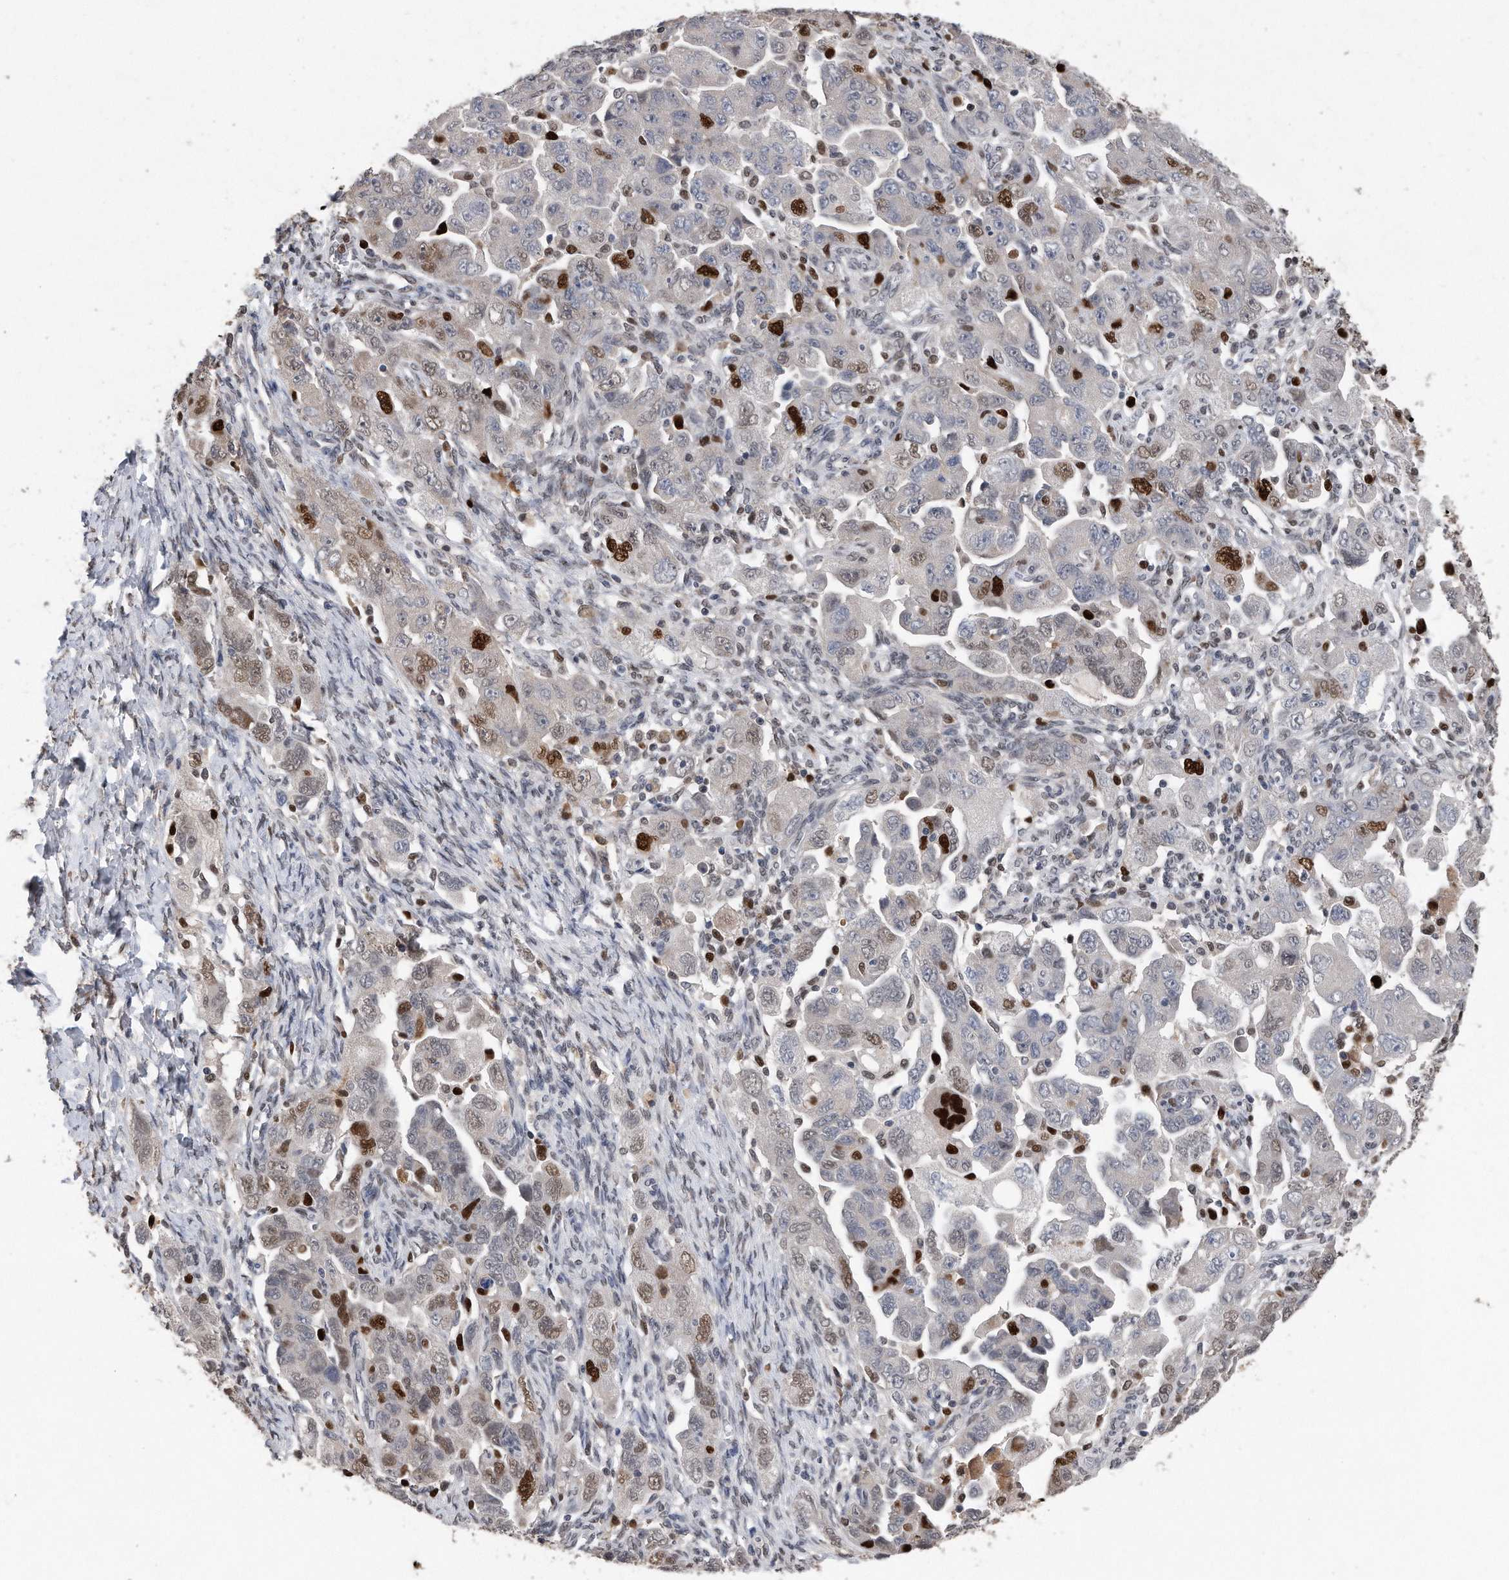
{"staining": {"intensity": "strong", "quantity": "<25%", "location": "nuclear"}, "tissue": "ovarian cancer", "cell_type": "Tumor cells", "image_type": "cancer", "snomed": [{"axis": "morphology", "description": "Carcinoma, NOS"}, {"axis": "morphology", "description": "Cystadenocarcinoma, serous, NOS"}, {"axis": "topography", "description": "Ovary"}], "caption": "Ovarian cancer was stained to show a protein in brown. There is medium levels of strong nuclear positivity in approximately <25% of tumor cells. (IHC, brightfield microscopy, high magnification).", "gene": "PCNA", "patient": {"sex": "female", "age": 69}}